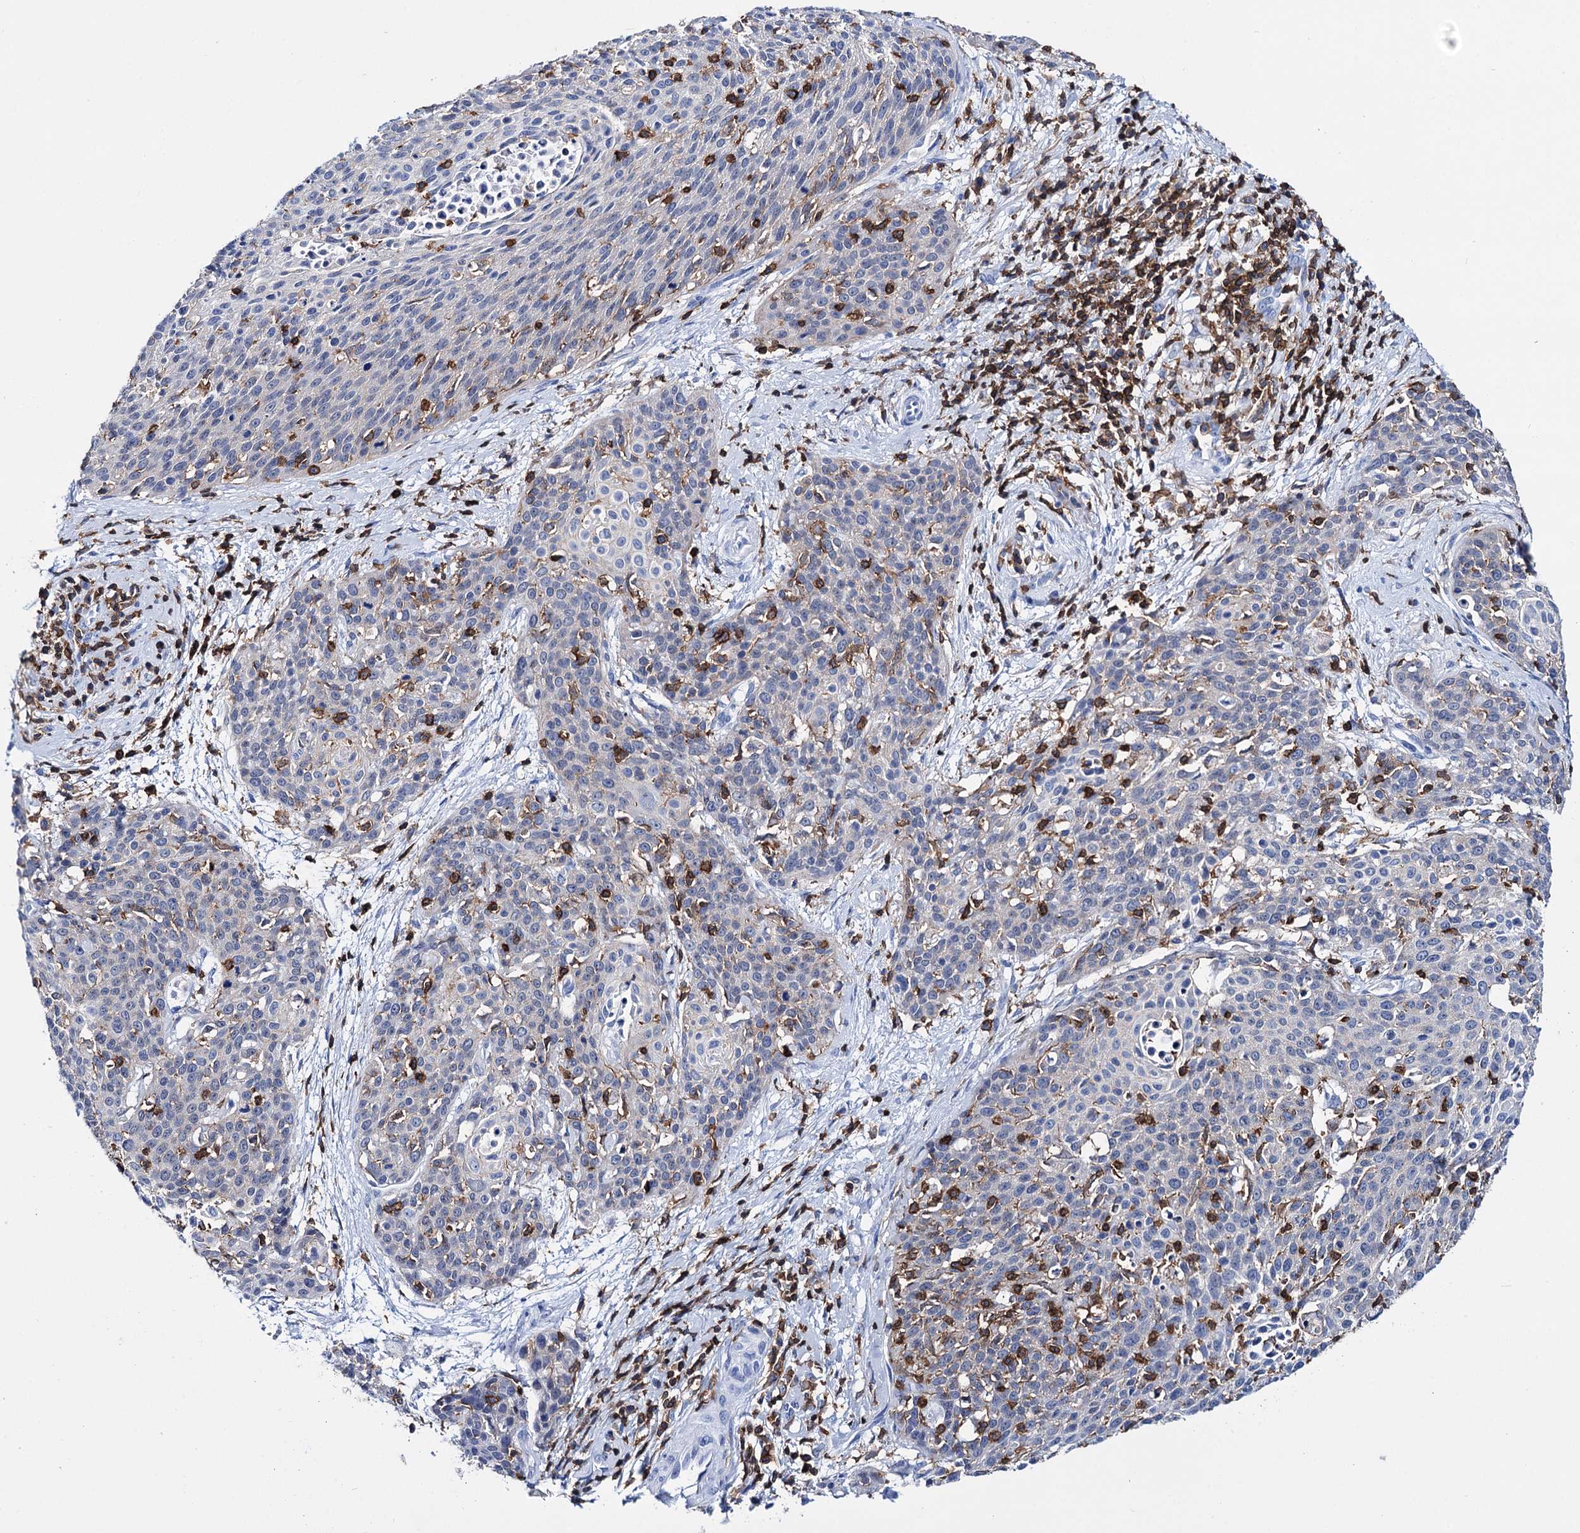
{"staining": {"intensity": "weak", "quantity": "<25%", "location": "cytoplasmic/membranous"}, "tissue": "cervical cancer", "cell_type": "Tumor cells", "image_type": "cancer", "snomed": [{"axis": "morphology", "description": "Squamous cell carcinoma, NOS"}, {"axis": "topography", "description": "Cervix"}], "caption": "A photomicrograph of human cervical cancer is negative for staining in tumor cells.", "gene": "DEF6", "patient": {"sex": "female", "age": 38}}